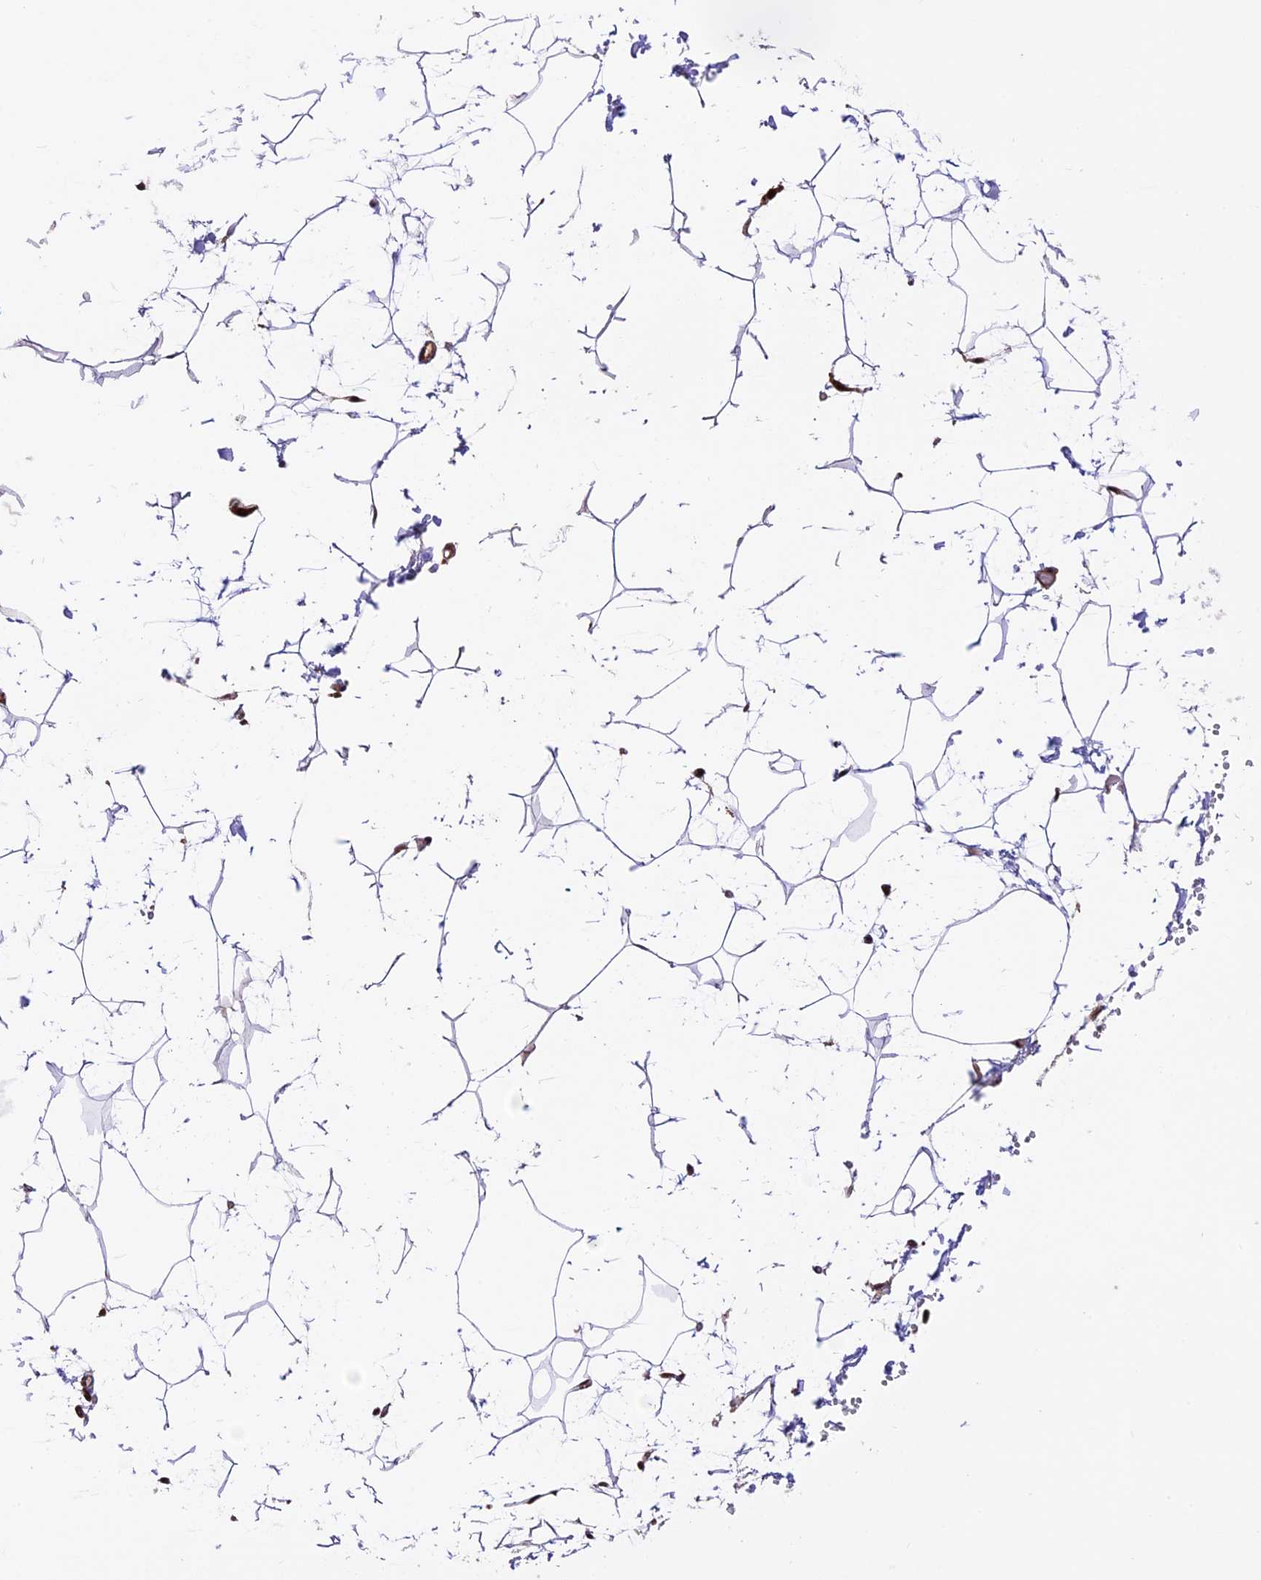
{"staining": {"intensity": "moderate", "quantity": ">75%", "location": "nuclear"}, "tissue": "adipose tissue", "cell_type": "Adipocytes", "image_type": "normal", "snomed": [{"axis": "morphology", "description": "Normal tissue, NOS"}, {"axis": "topography", "description": "Gallbladder"}, {"axis": "topography", "description": "Peripheral nerve tissue"}], "caption": "Protein staining shows moderate nuclear expression in approximately >75% of adipocytes in normal adipose tissue. The protein is stained brown, and the nuclei are stained in blue (DAB IHC with brightfield microscopy, high magnification).", "gene": "DHX38", "patient": {"sex": "male", "age": 38}}